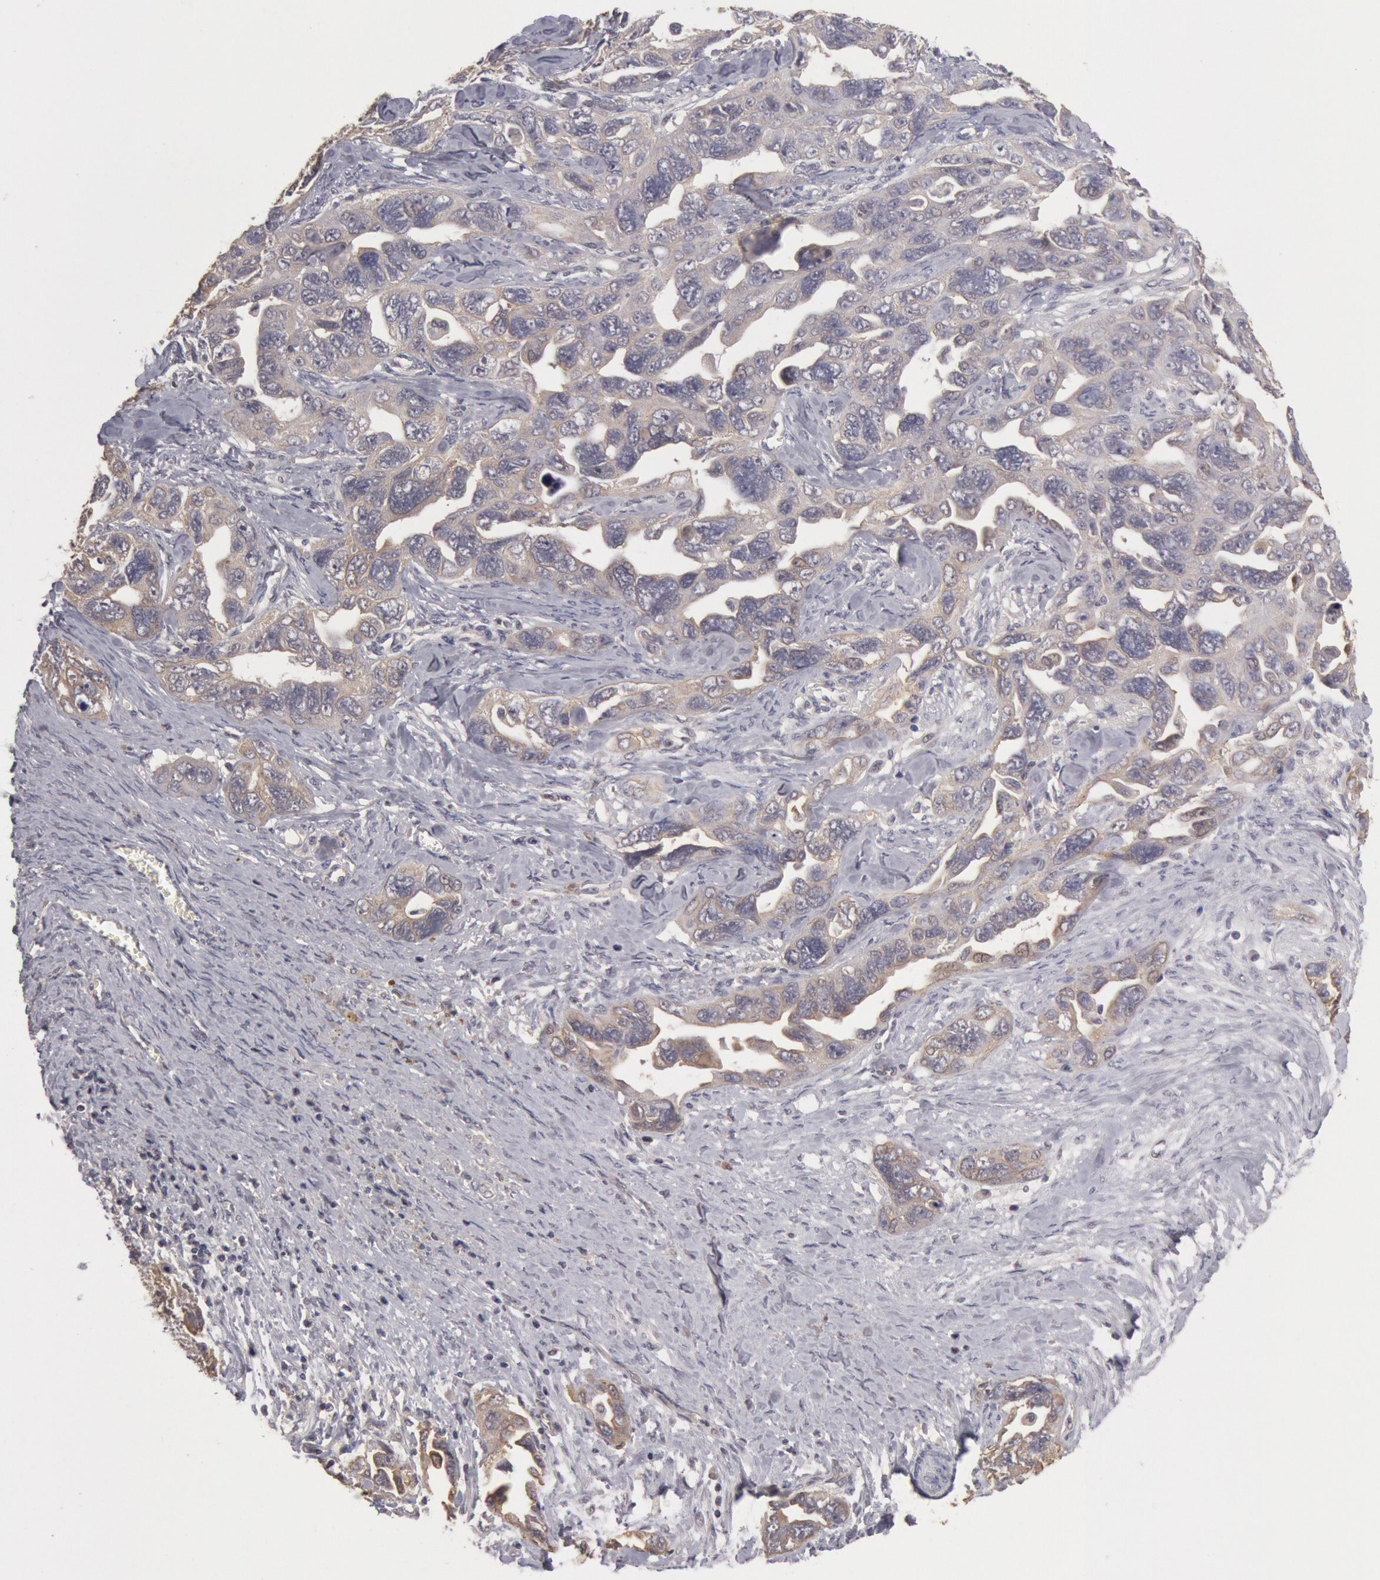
{"staining": {"intensity": "weak", "quantity": ">75%", "location": "cytoplasmic/membranous"}, "tissue": "ovarian cancer", "cell_type": "Tumor cells", "image_type": "cancer", "snomed": [{"axis": "morphology", "description": "Cystadenocarcinoma, serous, NOS"}, {"axis": "topography", "description": "Ovary"}], "caption": "The micrograph demonstrates staining of serous cystadenocarcinoma (ovarian), revealing weak cytoplasmic/membranous protein expression (brown color) within tumor cells.", "gene": "ZFP36L1", "patient": {"sex": "female", "age": 63}}